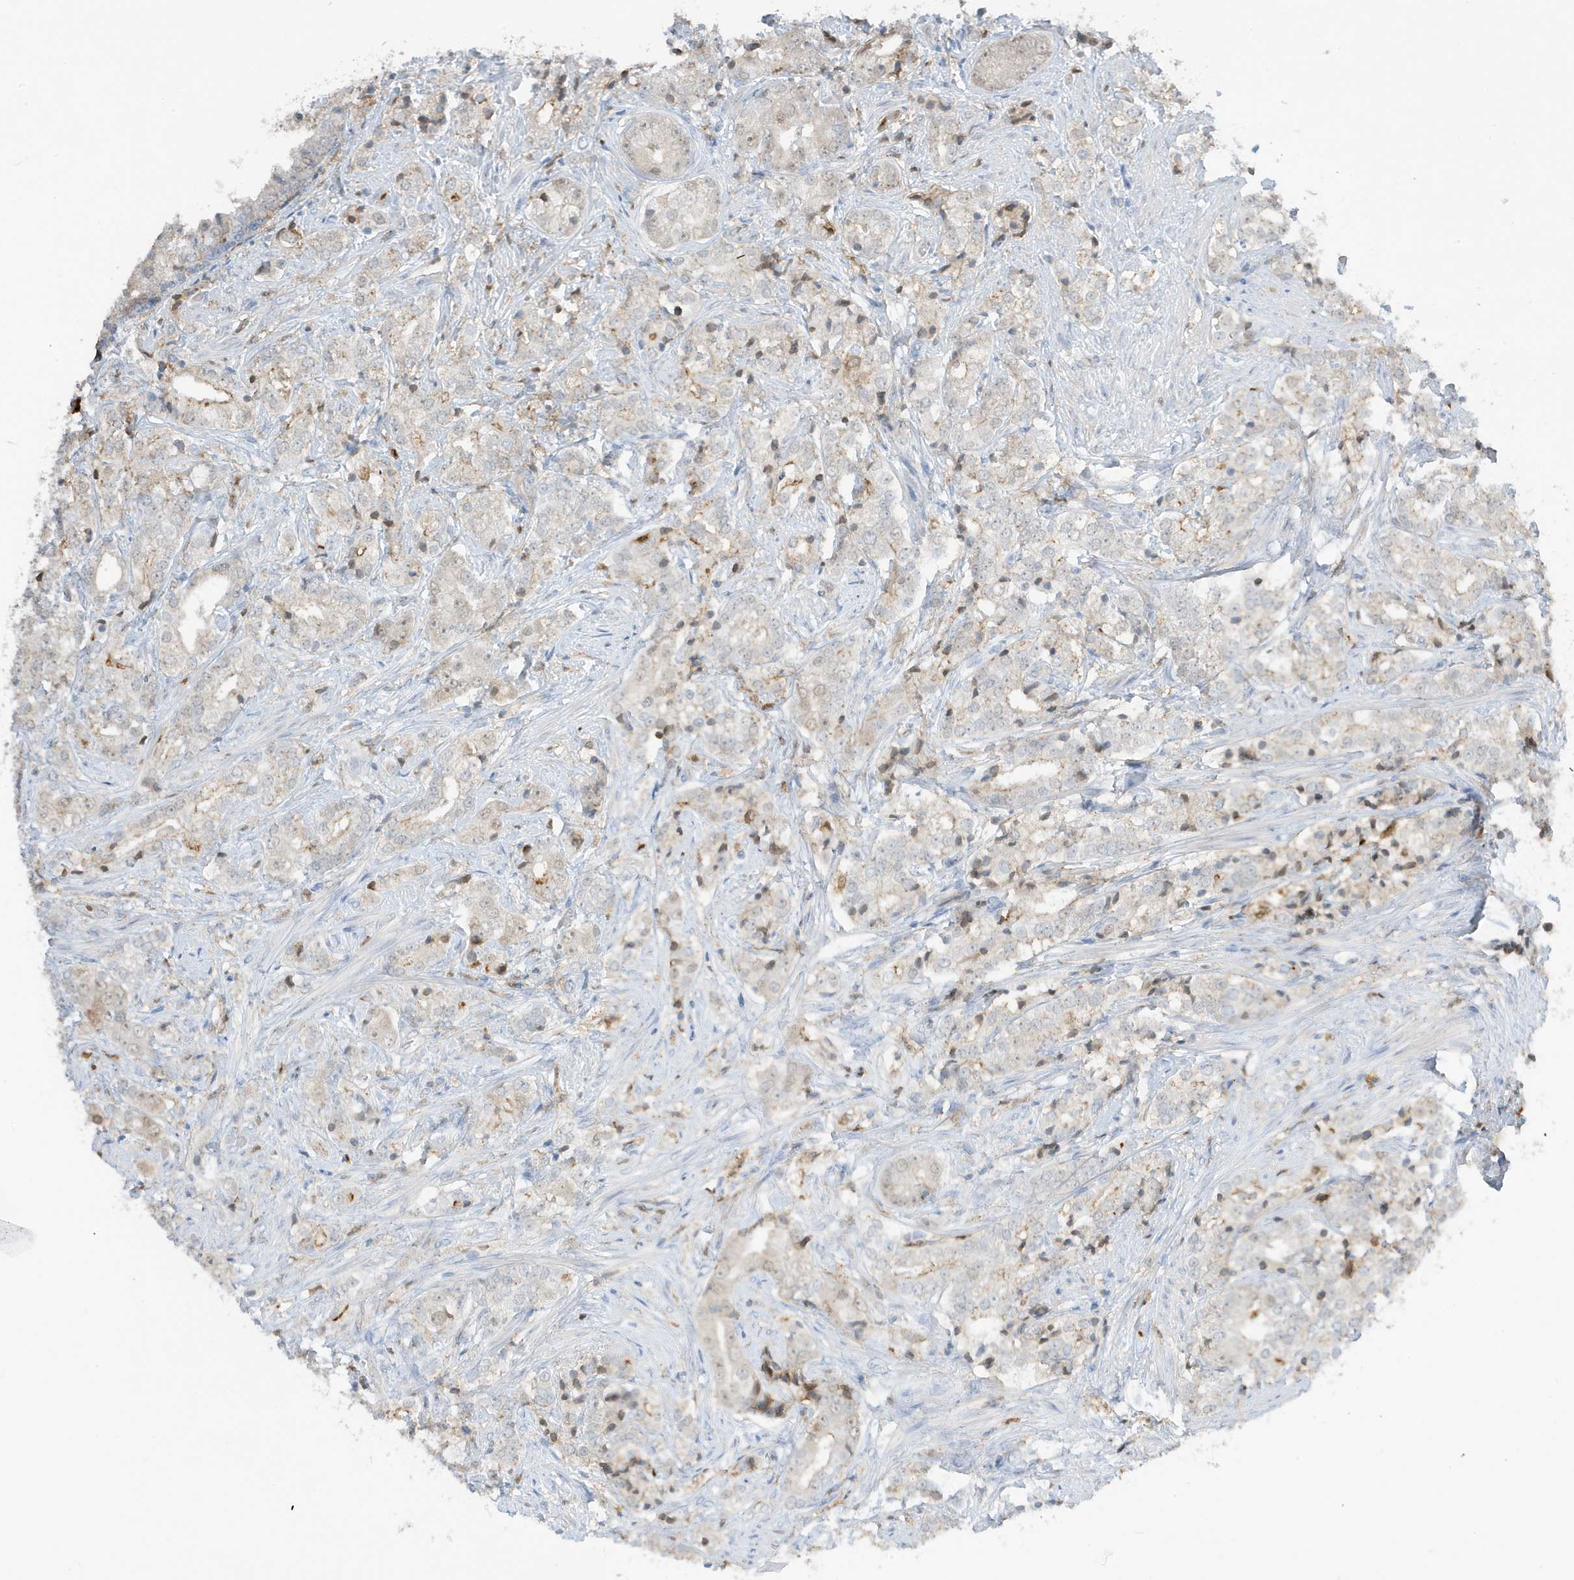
{"staining": {"intensity": "negative", "quantity": "none", "location": "none"}, "tissue": "prostate cancer", "cell_type": "Tumor cells", "image_type": "cancer", "snomed": [{"axis": "morphology", "description": "Adenocarcinoma, High grade"}, {"axis": "topography", "description": "Prostate"}], "caption": "A histopathology image of prostate cancer stained for a protein shows no brown staining in tumor cells.", "gene": "GCA", "patient": {"sex": "male", "age": 69}}